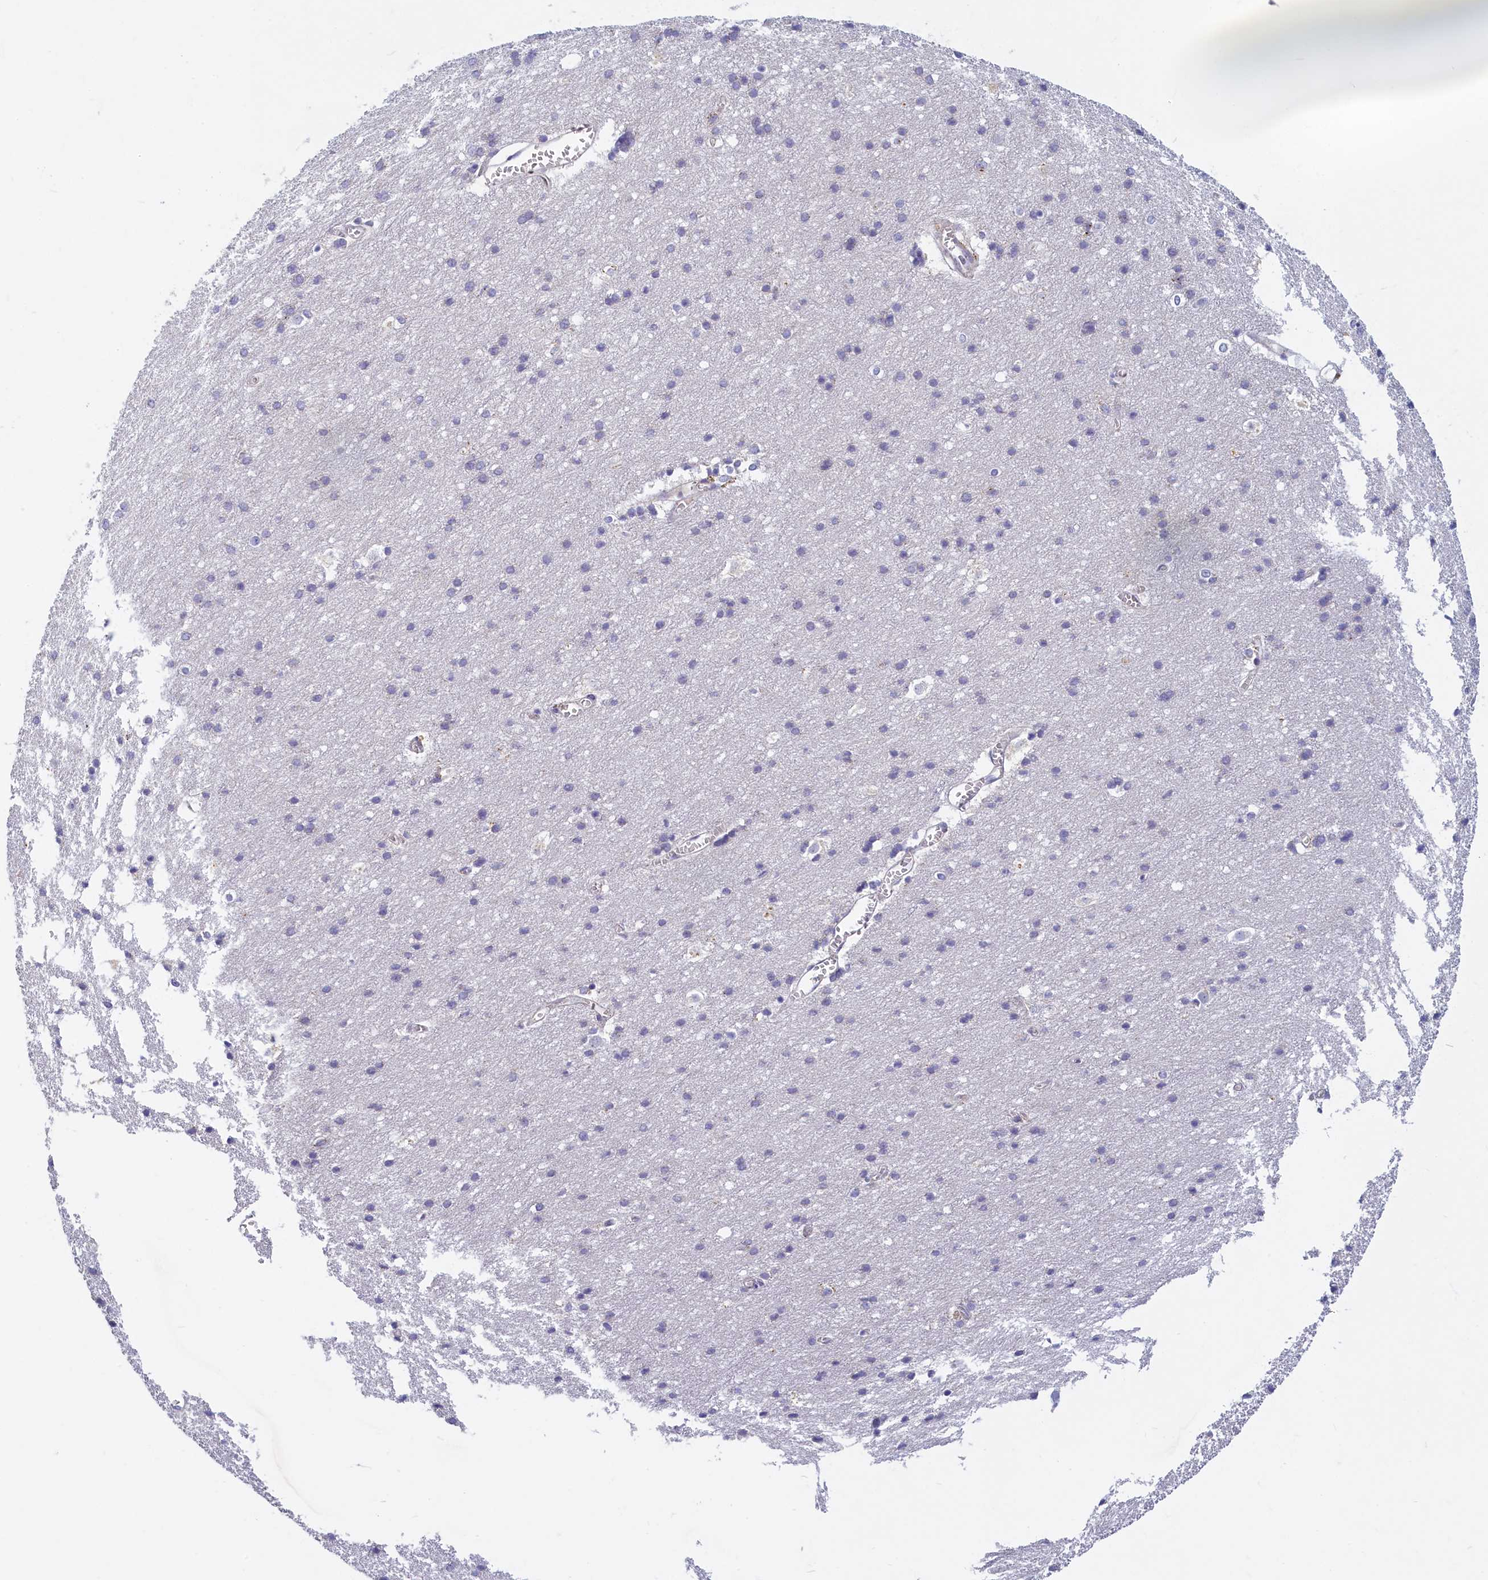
{"staining": {"intensity": "negative", "quantity": "none", "location": "none"}, "tissue": "cerebral cortex", "cell_type": "Endothelial cells", "image_type": "normal", "snomed": [{"axis": "morphology", "description": "Normal tissue, NOS"}, {"axis": "topography", "description": "Cerebral cortex"}], "caption": "High power microscopy histopathology image of an immunohistochemistry (IHC) histopathology image of benign cerebral cortex, revealing no significant expression in endothelial cells.", "gene": "NOL10", "patient": {"sex": "male", "age": 54}}